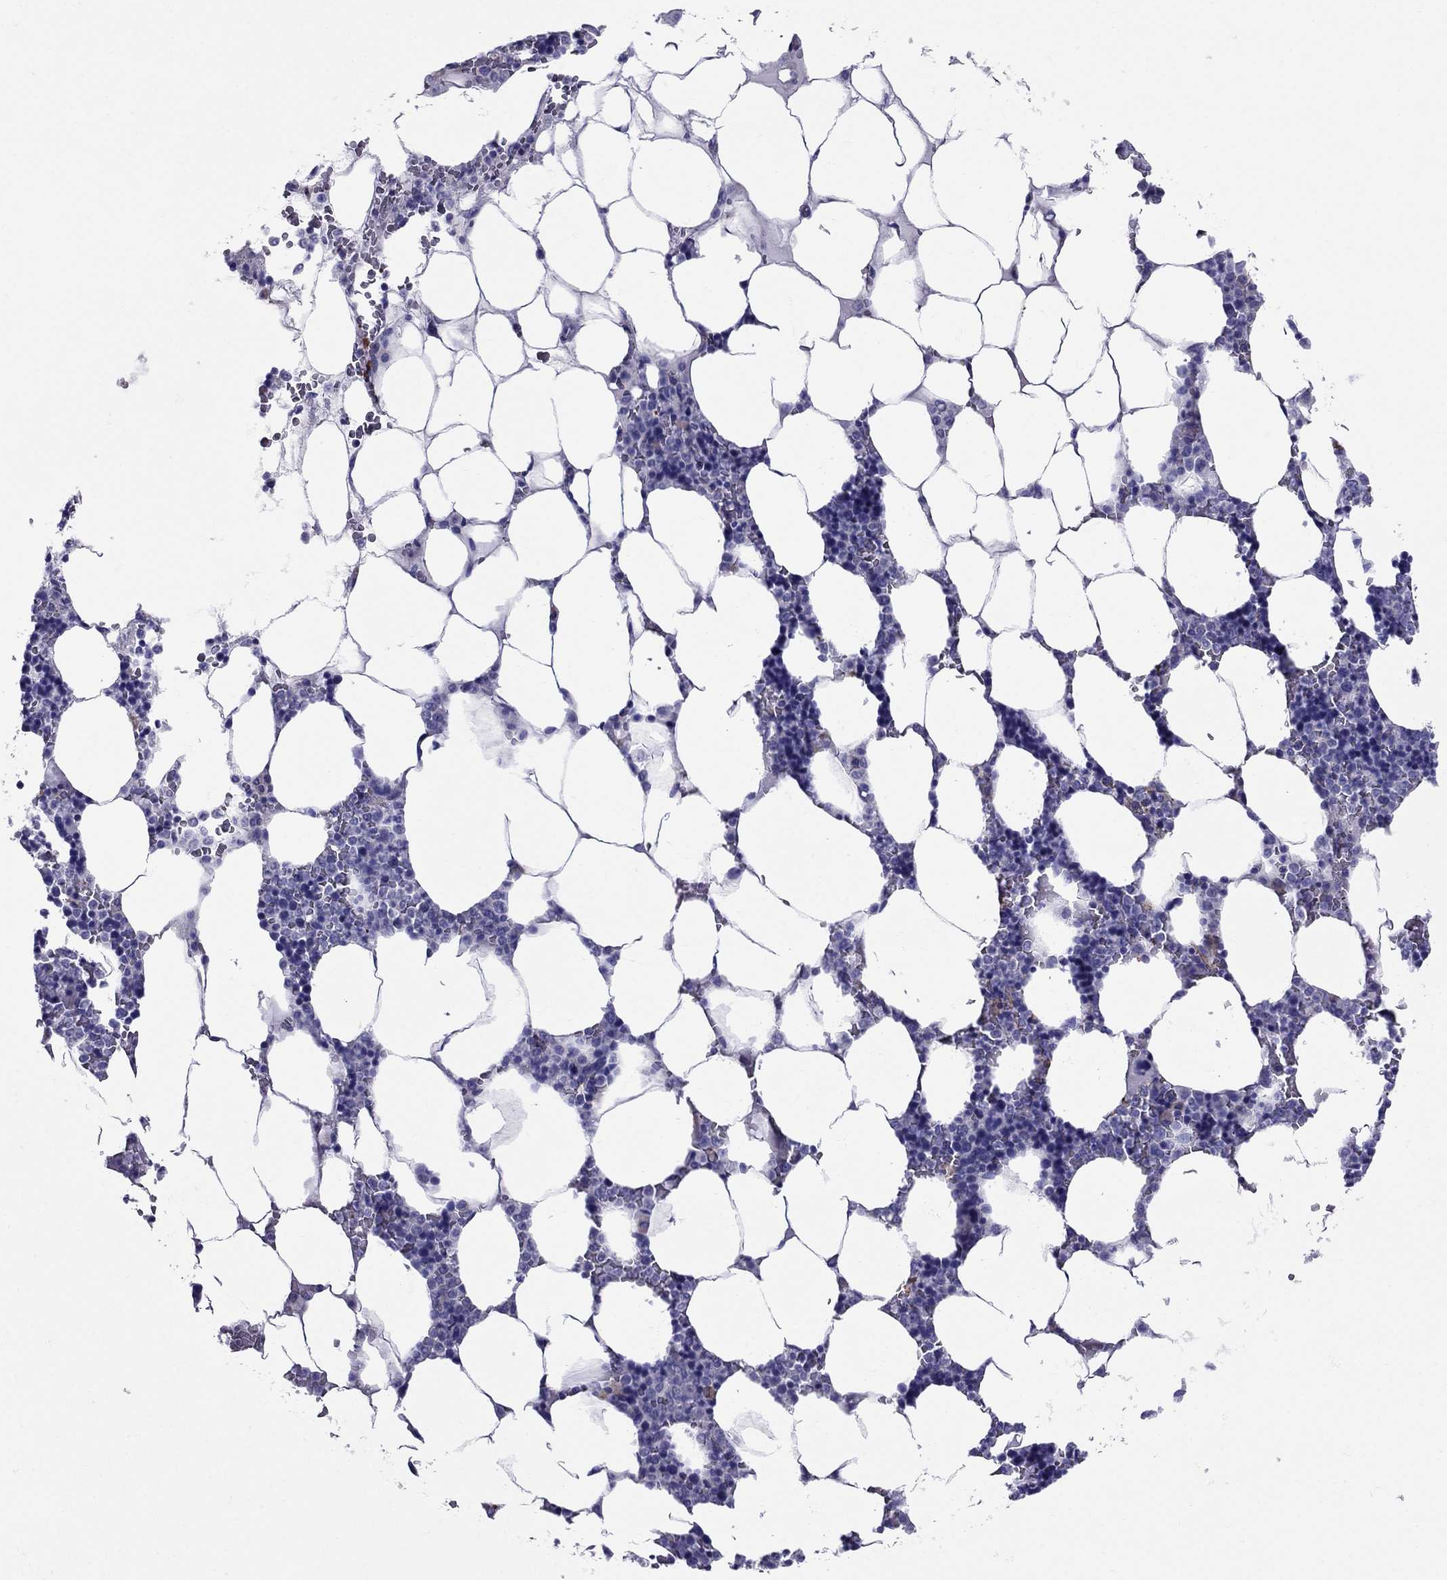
{"staining": {"intensity": "negative", "quantity": "none", "location": "none"}, "tissue": "bone marrow", "cell_type": "Hematopoietic cells", "image_type": "normal", "snomed": [{"axis": "morphology", "description": "Normal tissue, NOS"}, {"axis": "topography", "description": "Bone marrow"}], "caption": "Hematopoietic cells show no significant staining in unremarkable bone marrow. (IHC, brightfield microscopy, high magnification).", "gene": "GPR50", "patient": {"sex": "male", "age": 63}}